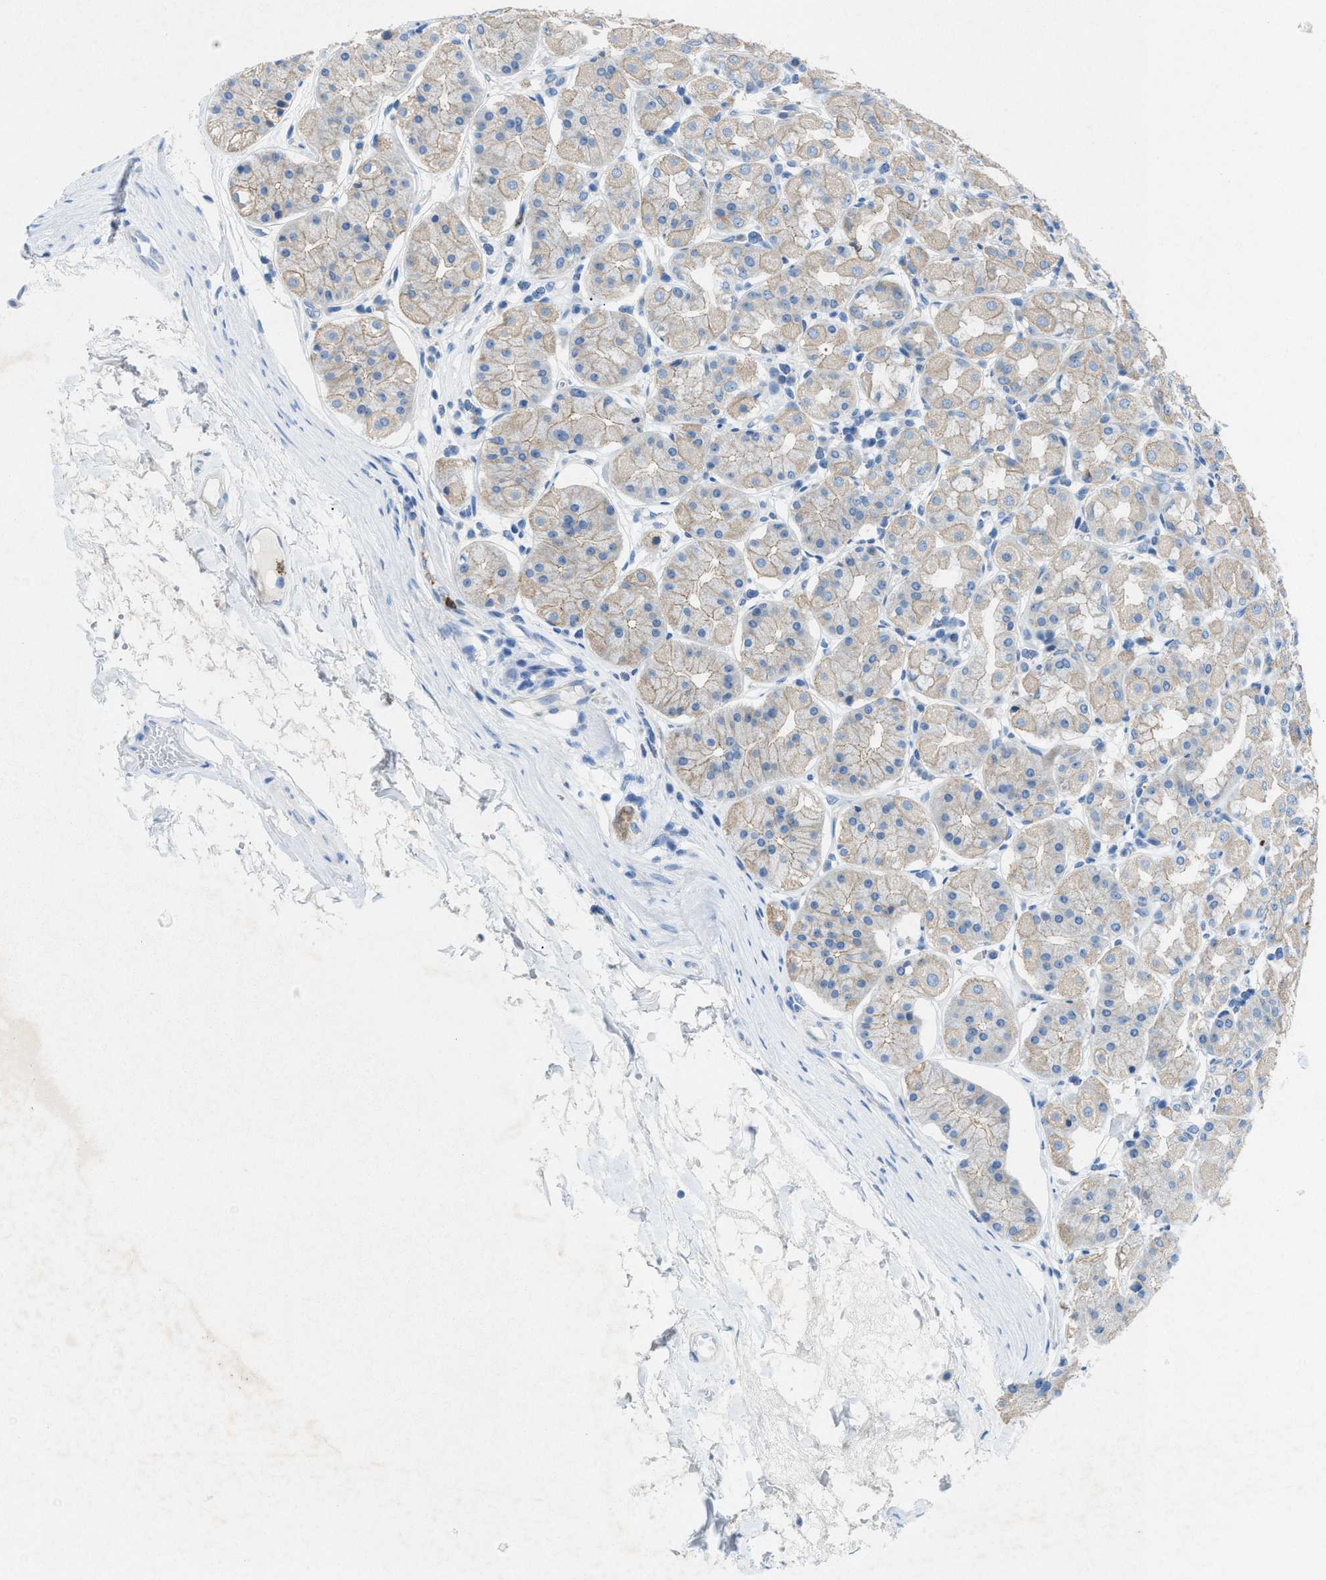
{"staining": {"intensity": "weak", "quantity": "25%-75%", "location": "cytoplasmic/membranous"}, "tissue": "stomach", "cell_type": "Glandular cells", "image_type": "normal", "snomed": [{"axis": "morphology", "description": "Normal tissue, NOS"}, {"axis": "topography", "description": "Stomach"}, {"axis": "topography", "description": "Stomach, lower"}], "caption": "Glandular cells exhibit weak cytoplasmic/membranous expression in about 25%-75% of cells in unremarkable stomach. Nuclei are stained in blue.", "gene": "CKLF", "patient": {"sex": "female", "age": 56}}